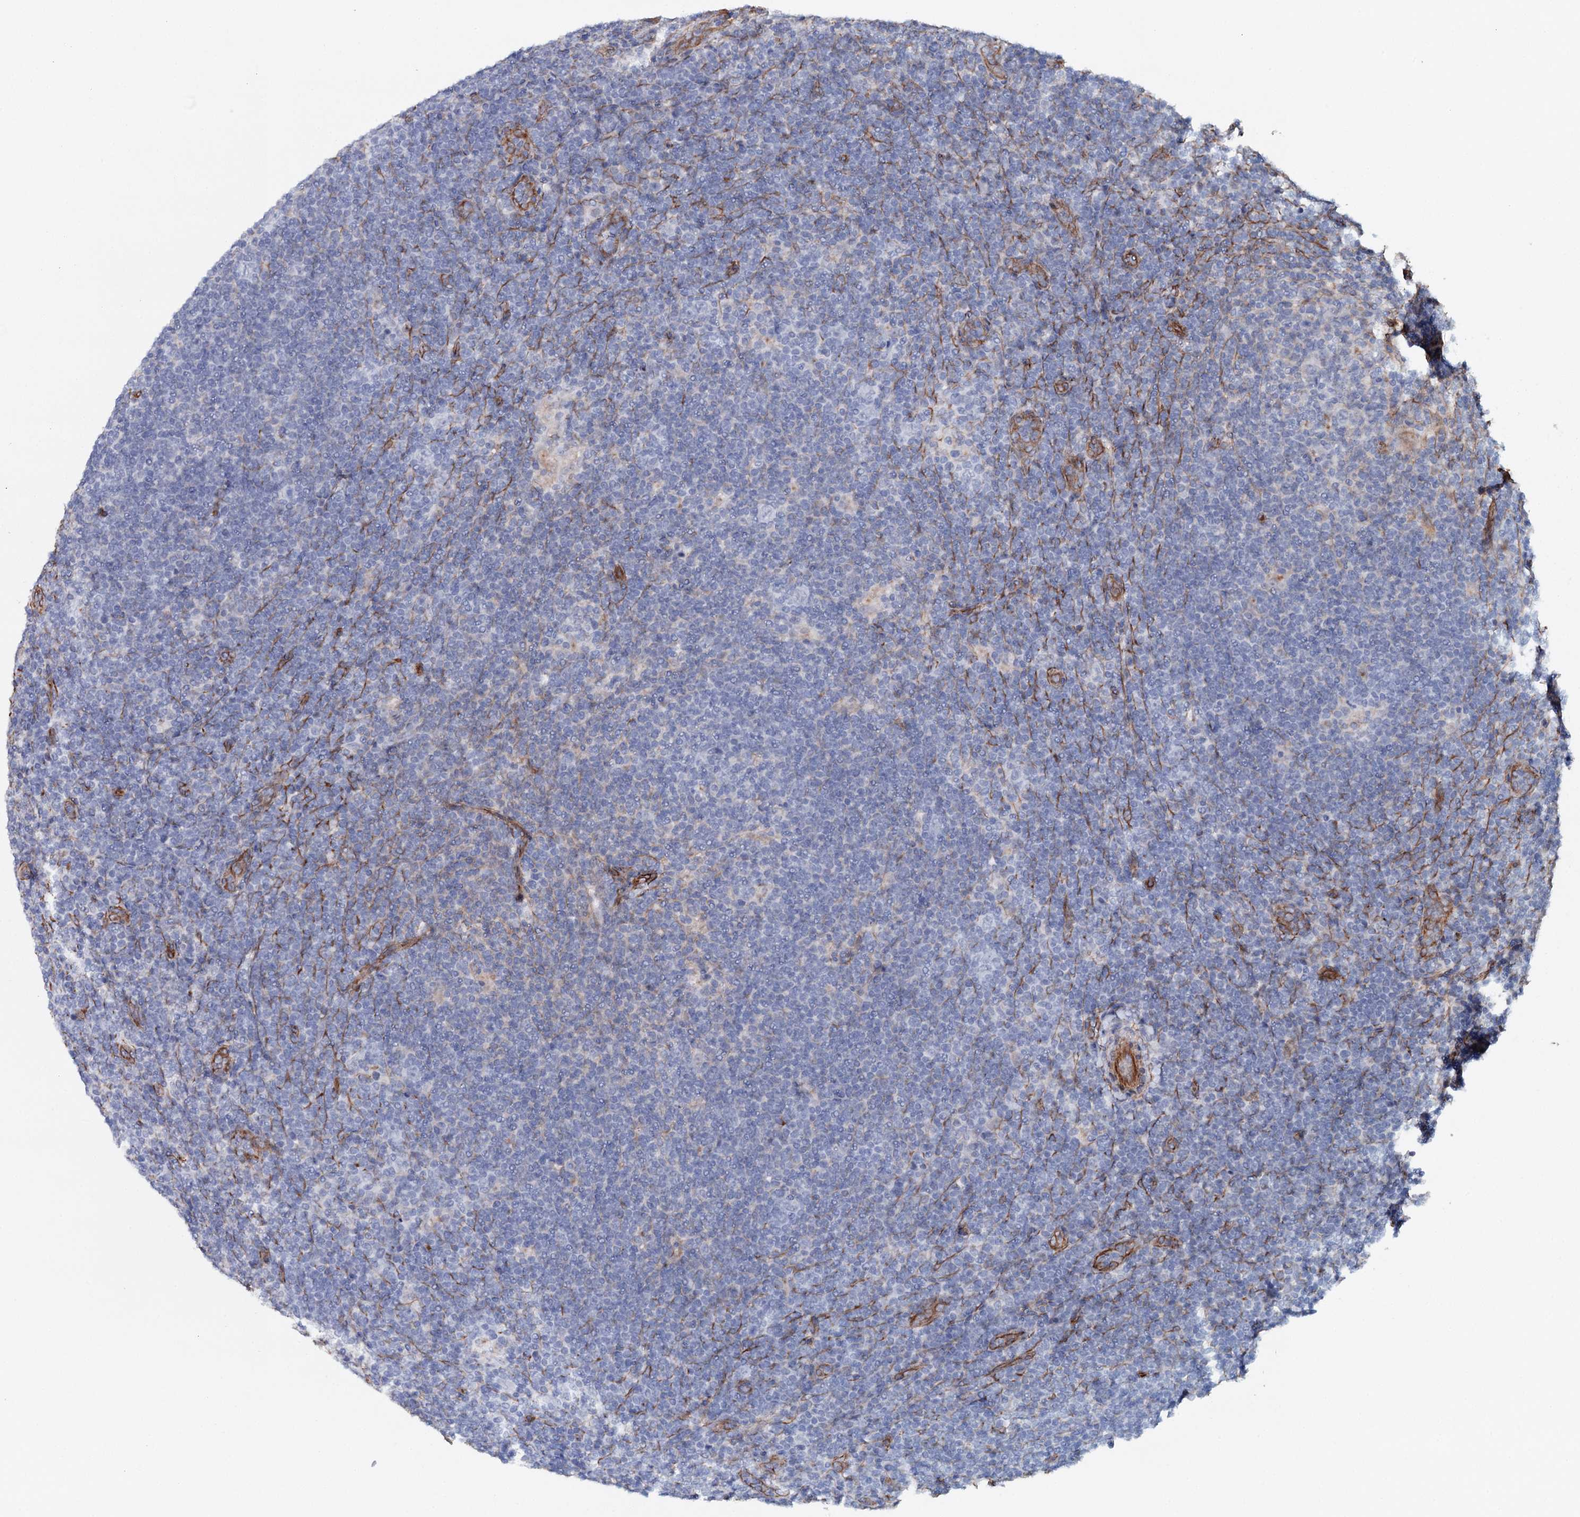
{"staining": {"intensity": "negative", "quantity": "none", "location": "none"}, "tissue": "lymphoma", "cell_type": "Tumor cells", "image_type": "cancer", "snomed": [{"axis": "morphology", "description": "Hodgkin's disease, NOS"}, {"axis": "topography", "description": "Lymph node"}], "caption": "Immunohistochemical staining of lymphoma shows no significant staining in tumor cells.", "gene": "SYNPO", "patient": {"sex": "female", "age": 57}}